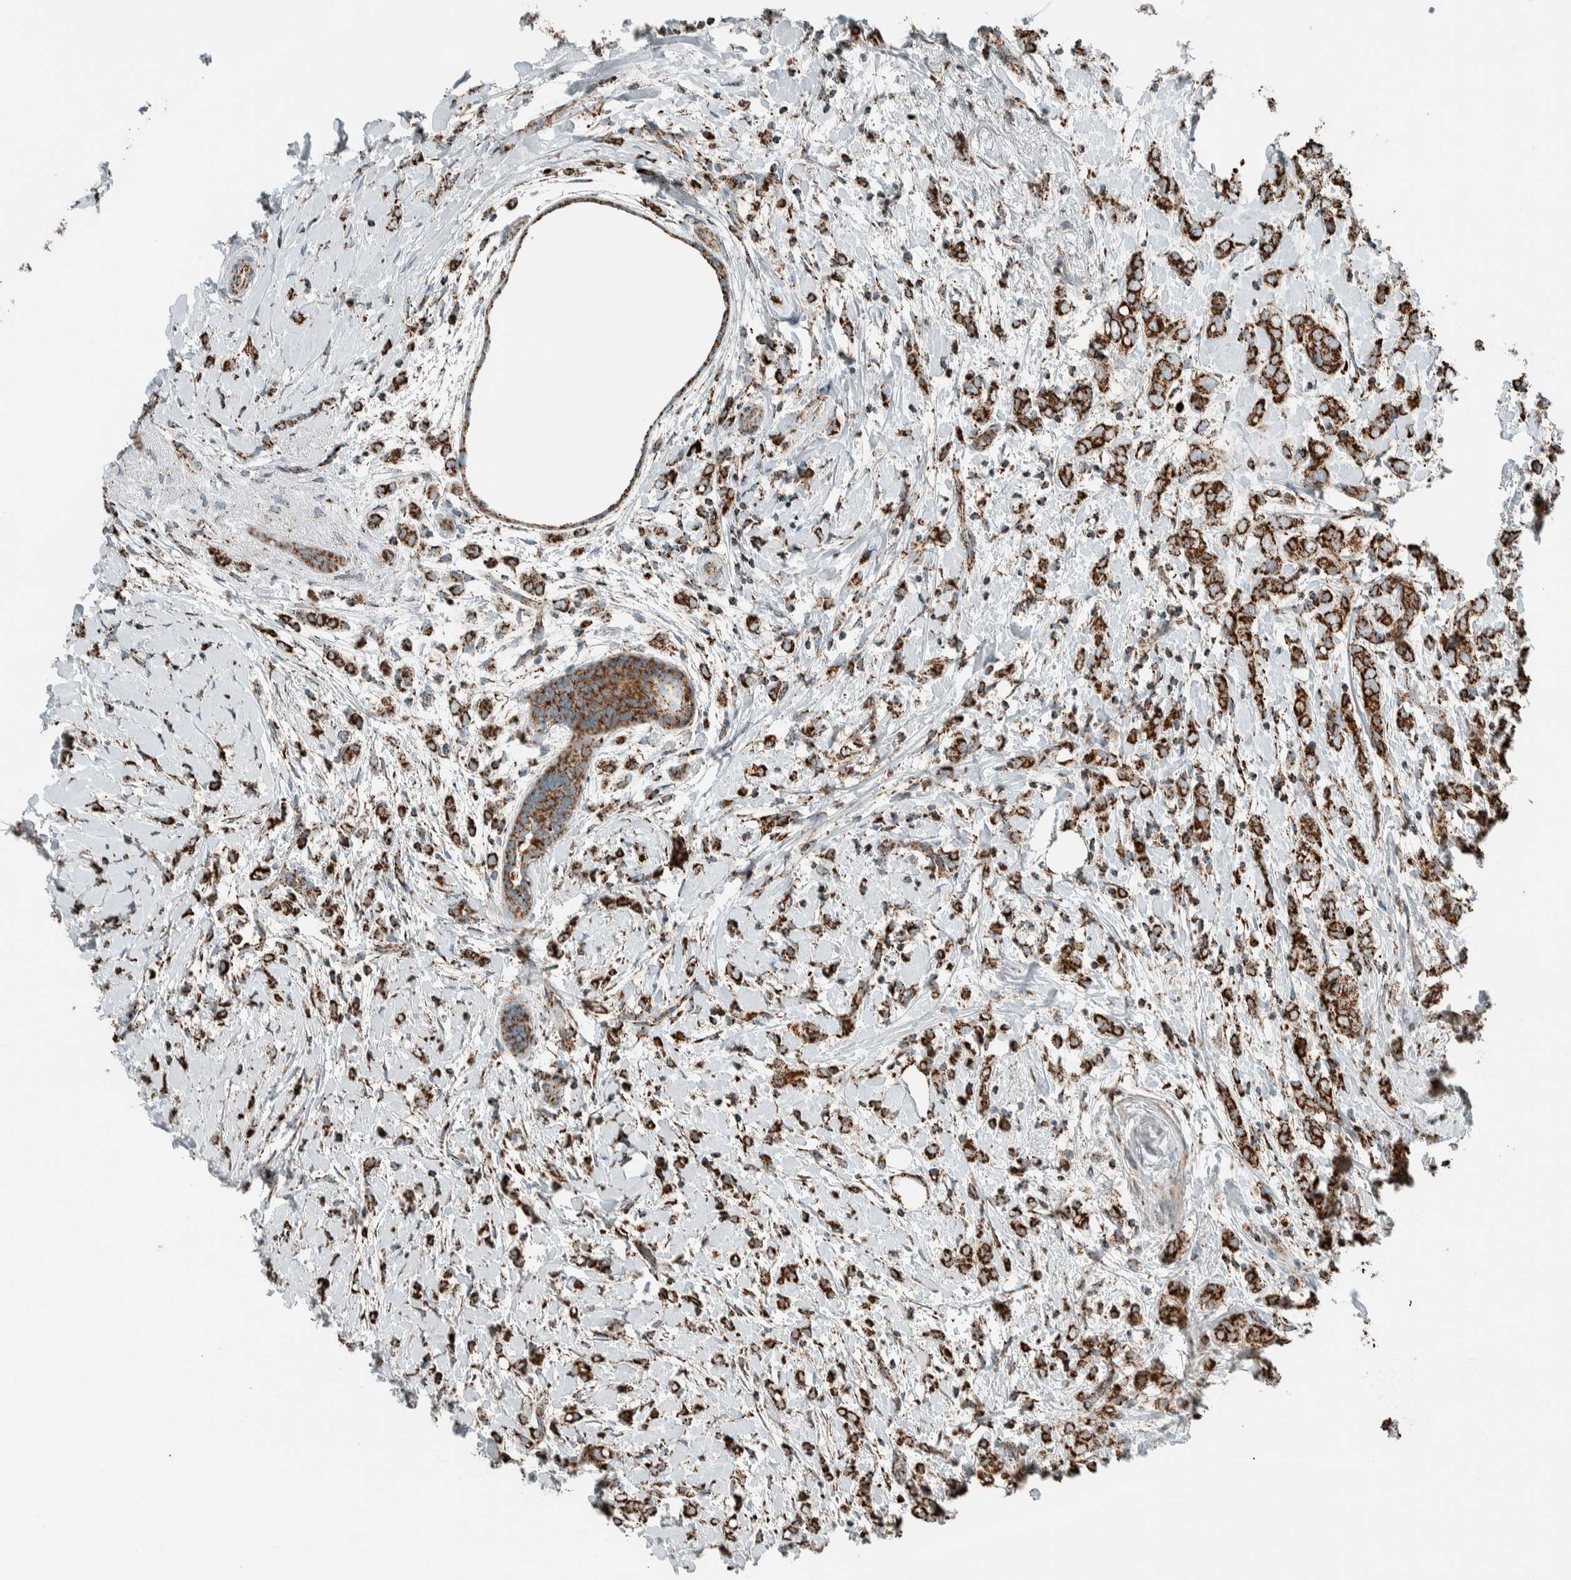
{"staining": {"intensity": "strong", "quantity": ">75%", "location": "cytoplasmic/membranous"}, "tissue": "breast cancer", "cell_type": "Tumor cells", "image_type": "cancer", "snomed": [{"axis": "morphology", "description": "Normal tissue, NOS"}, {"axis": "morphology", "description": "Lobular carcinoma"}, {"axis": "topography", "description": "Breast"}], "caption": "Strong cytoplasmic/membranous protein positivity is present in approximately >75% of tumor cells in breast lobular carcinoma. The protein is stained brown, and the nuclei are stained in blue (DAB IHC with brightfield microscopy, high magnification).", "gene": "ZNF454", "patient": {"sex": "female", "age": 47}}